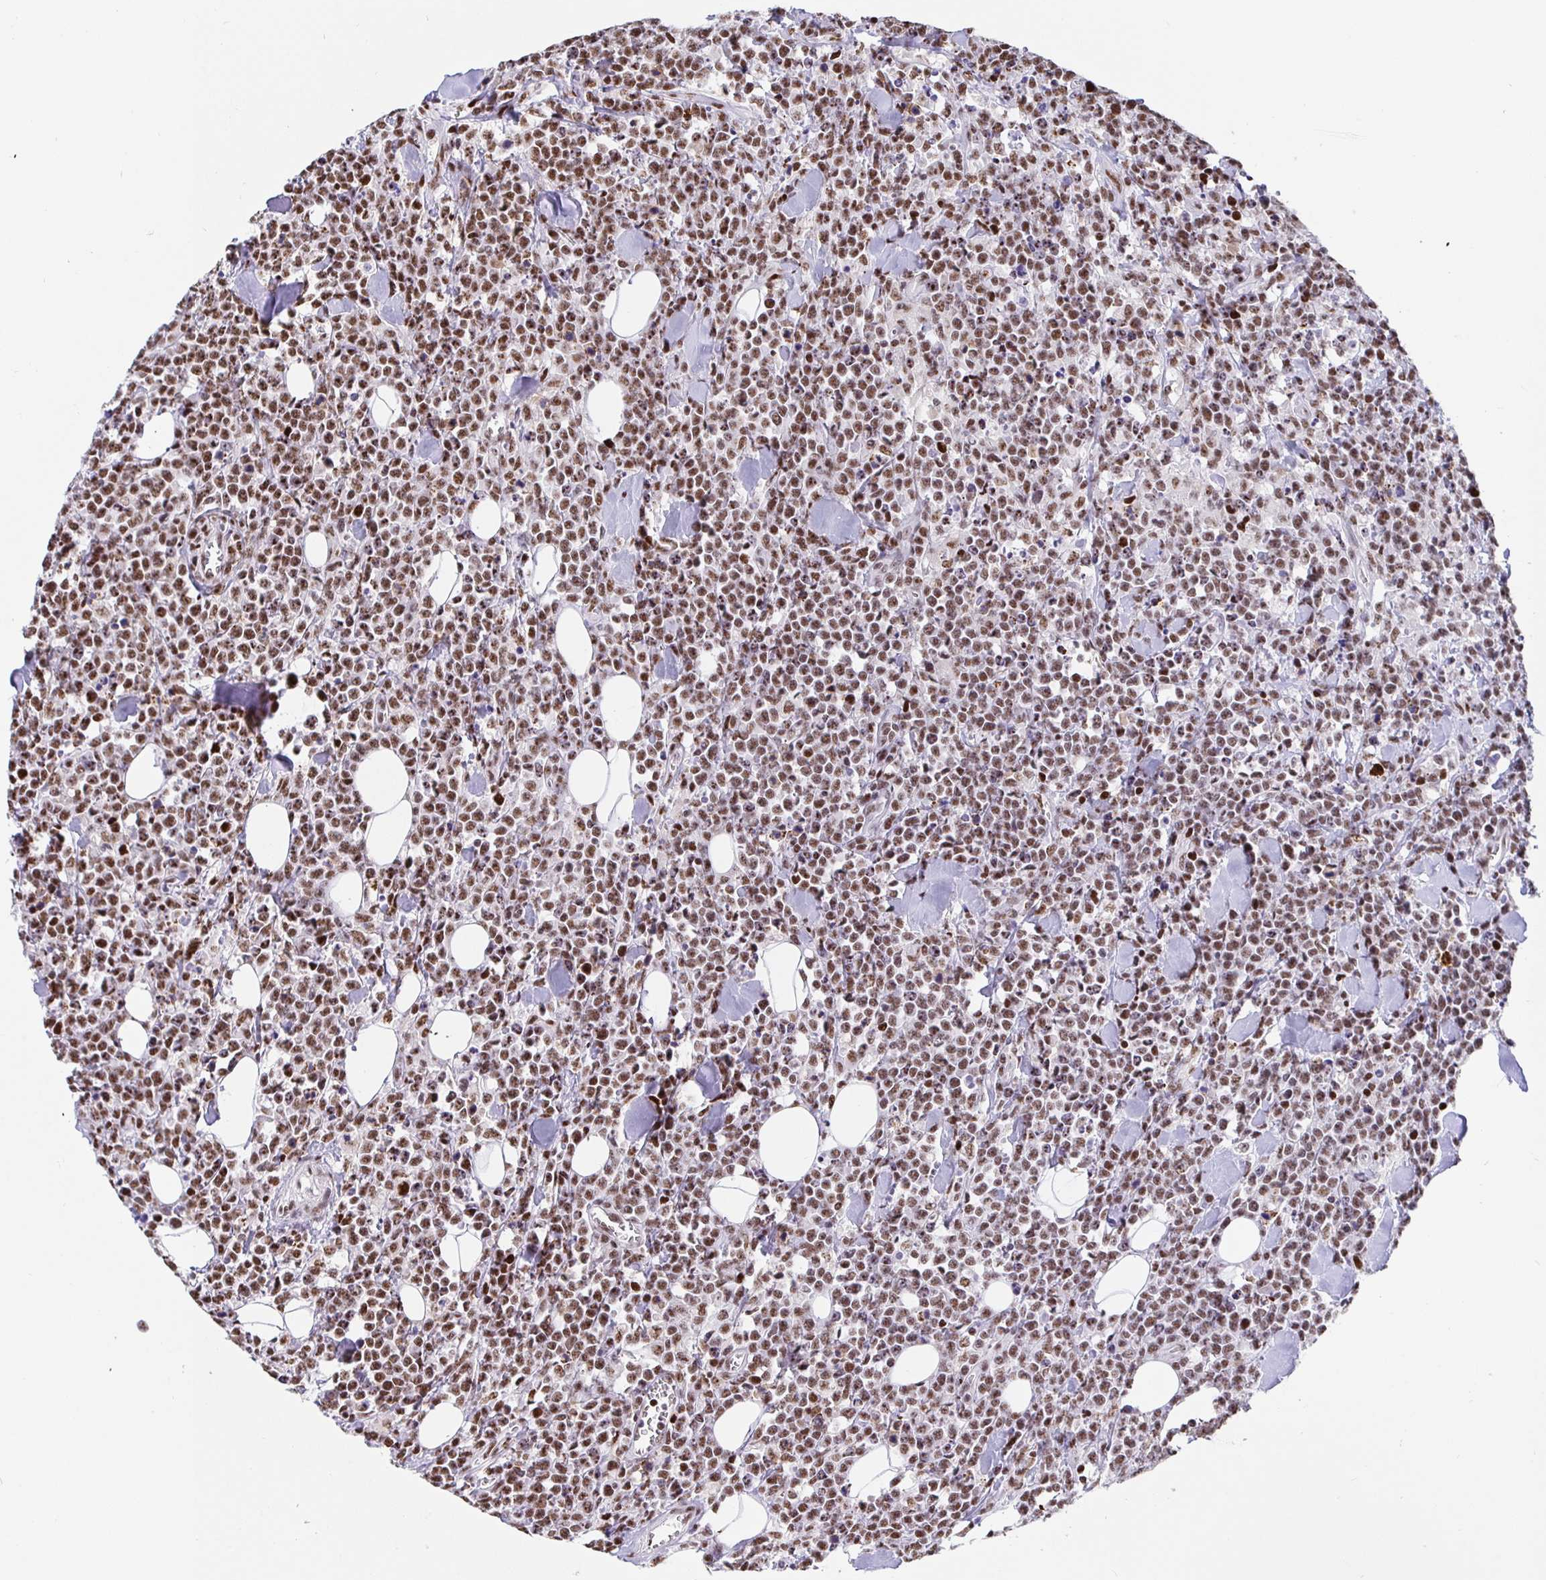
{"staining": {"intensity": "moderate", "quantity": ">75%", "location": "nuclear"}, "tissue": "lymphoma", "cell_type": "Tumor cells", "image_type": "cancer", "snomed": [{"axis": "morphology", "description": "Malignant lymphoma, non-Hodgkin's type, High grade"}, {"axis": "topography", "description": "Small intestine"}], "caption": "High-magnification brightfield microscopy of lymphoma stained with DAB (3,3'-diaminobenzidine) (brown) and counterstained with hematoxylin (blue). tumor cells exhibit moderate nuclear staining is seen in about>75% of cells.", "gene": "SETD5", "patient": {"sex": "female", "age": 56}}